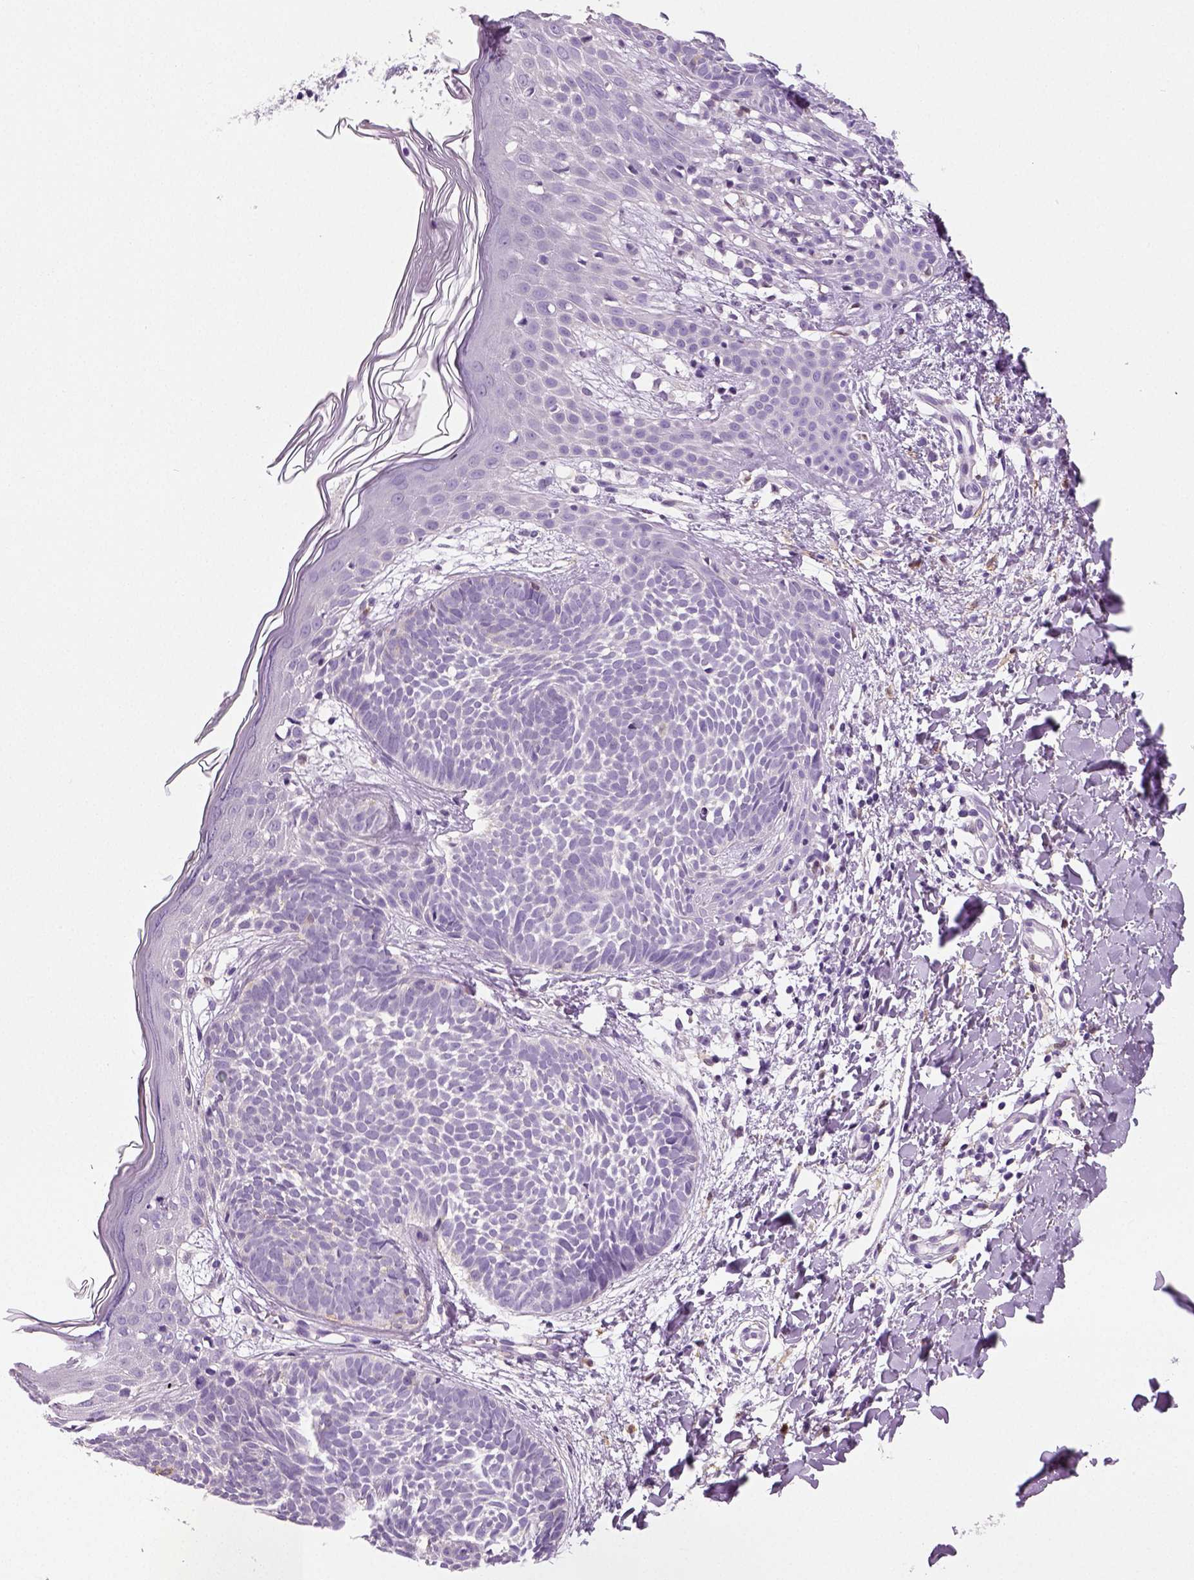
{"staining": {"intensity": "negative", "quantity": "none", "location": "none"}, "tissue": "skin cancer", "cell_type": "Tumor cells", "image_type": "cancer", "snomed": [{"axis": "morphology", "description": "Basal cell carcinoma"}, {"axis": "topography", "description": "Skin"}], "caption": "This is an immunohistochemistry (IHC) photomicrograph of human skin basal cell carcinoma. There is no staining in tumor cells.", "gene": "NECAB2", "patient": {"sex": "female", "age": 51}}